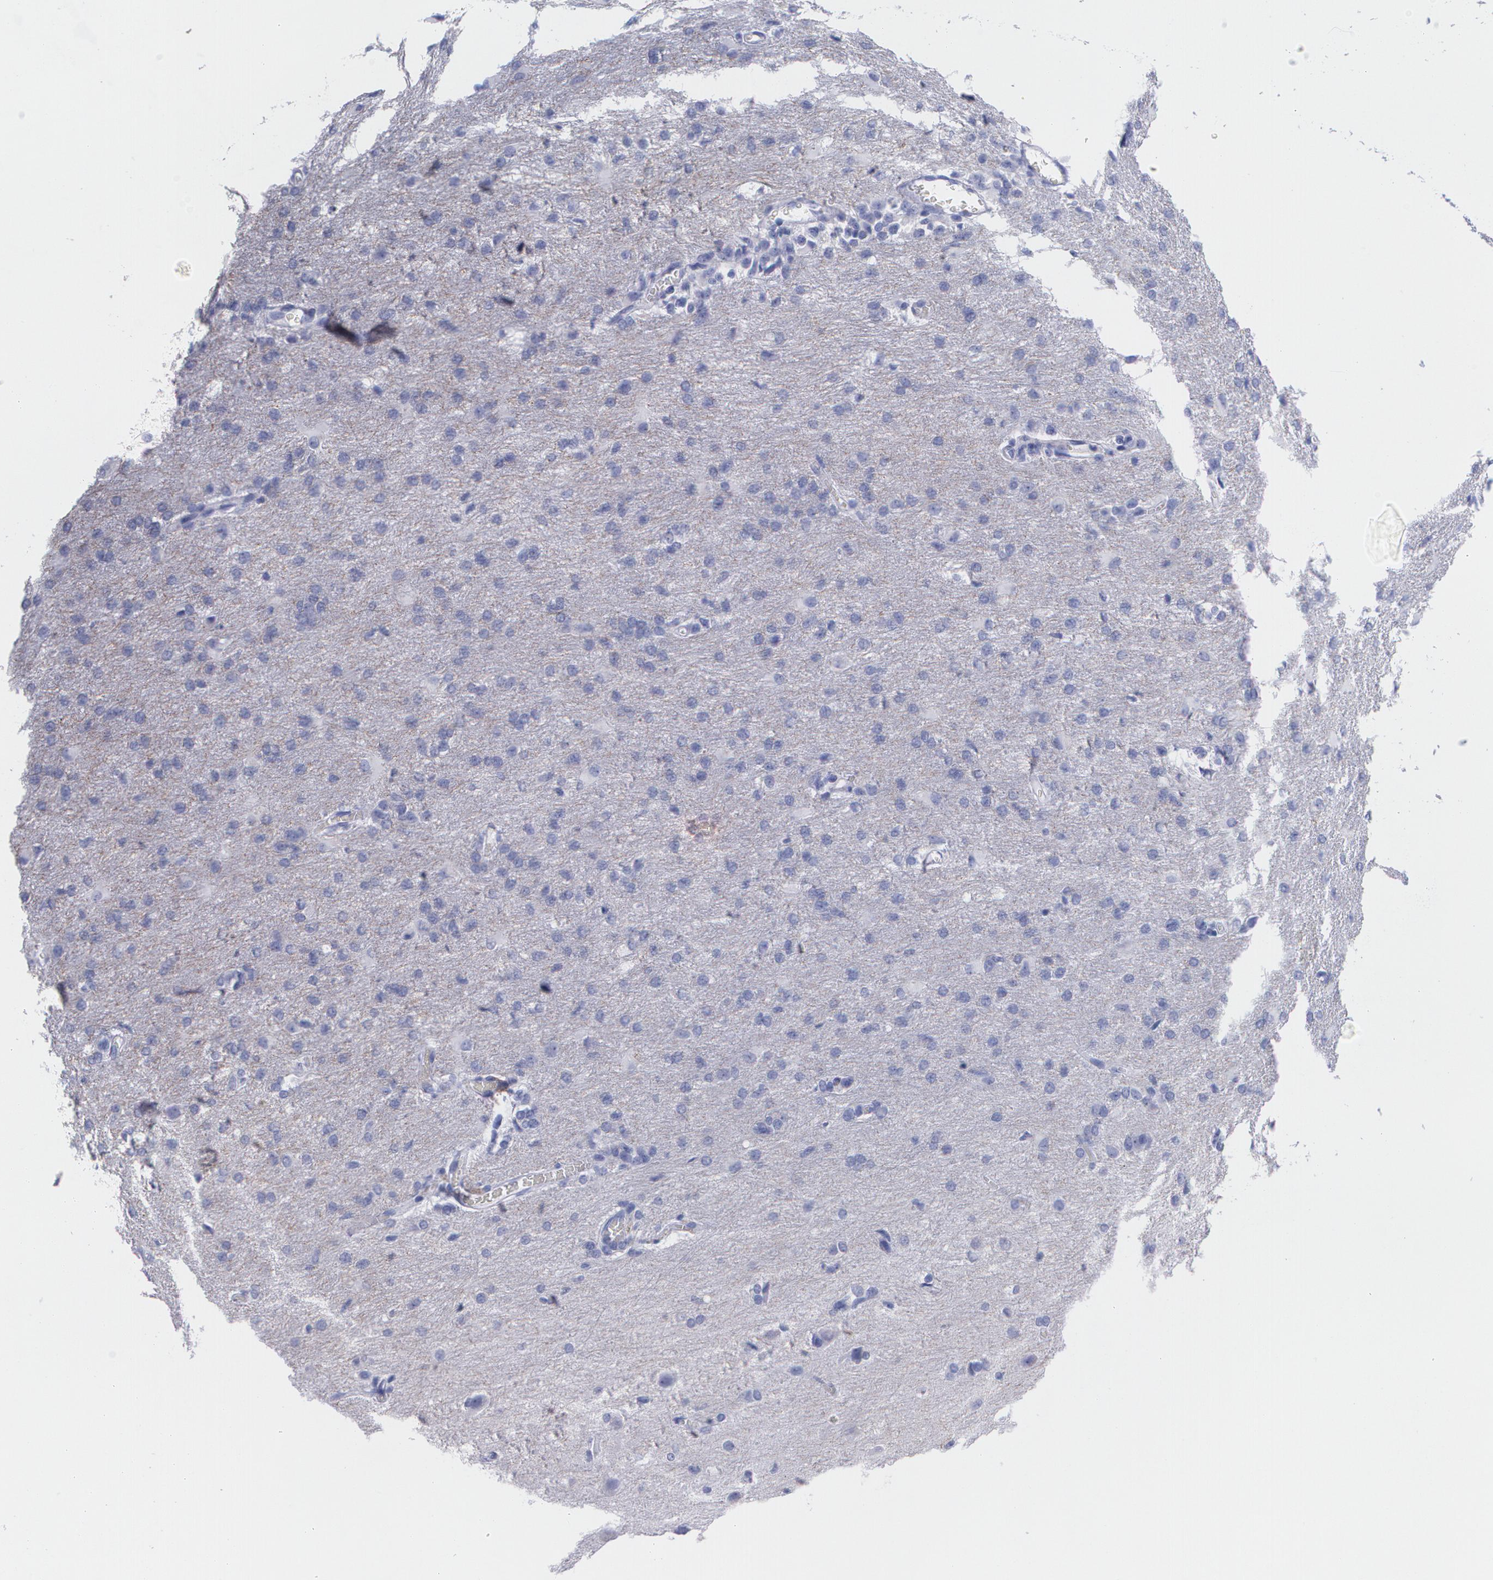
{"staining": {"intensity": "negative", "quantity": "none", "location": "none"}, "tissue": "glioma", "cell_type": "Tumor cells", "image_type": "cancer", "snomed": [{"axis": "morphology", "description": "Glioma, malignant, High grade"}, {"axis": "topography", "description": "Brain"}], "caption": "Immunohistochemical staining of human malignant glioma (high-grade) exhibits no significant expression in tumor cells.", "gene": "IFNGR2", "patient": {"sex": "male", "age": 68}}